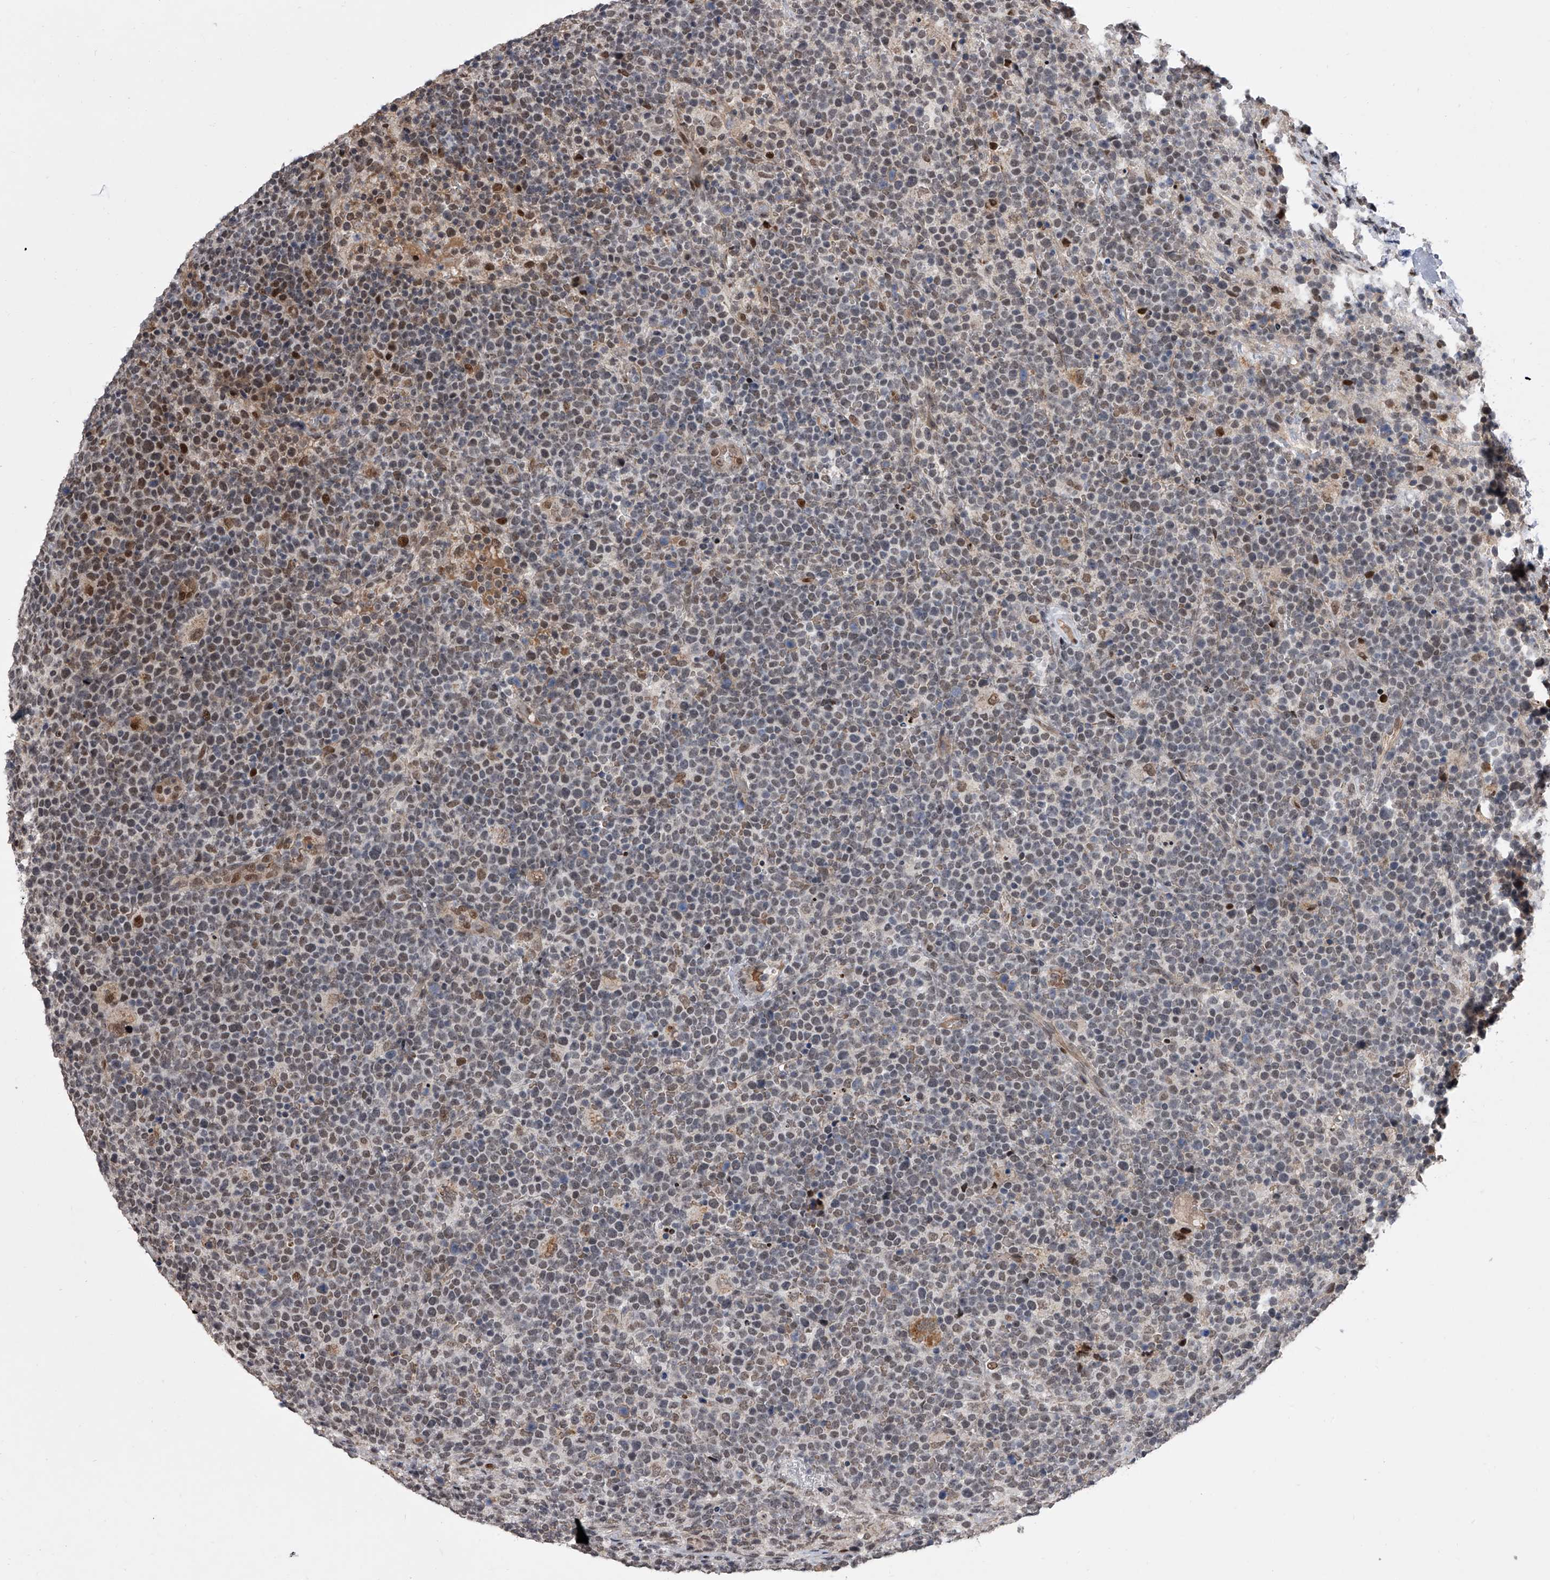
{"staining": {"intensity": "moderate", "quantity": "<25%", "location": "nuclear"}, "tissue": "lymphoma", "cell_type": "Tumor cells", "image_type": "cancer", "snomed": [{"axis": "morphology", "description": "Malignant lymphoma, non-Hodgkin's type, High grade"}, {"axis": "topography", "description": "Lymph node"}], "caption": "Brown immunohistochemical staining in malignant lymphoma, non-Hodgkin's type (high-grade) displays moderate nuclear positivity in approximately <25% of tumor cells.", "gene": "ZNF426", "patient": {"sex": "male", "age": 61}}